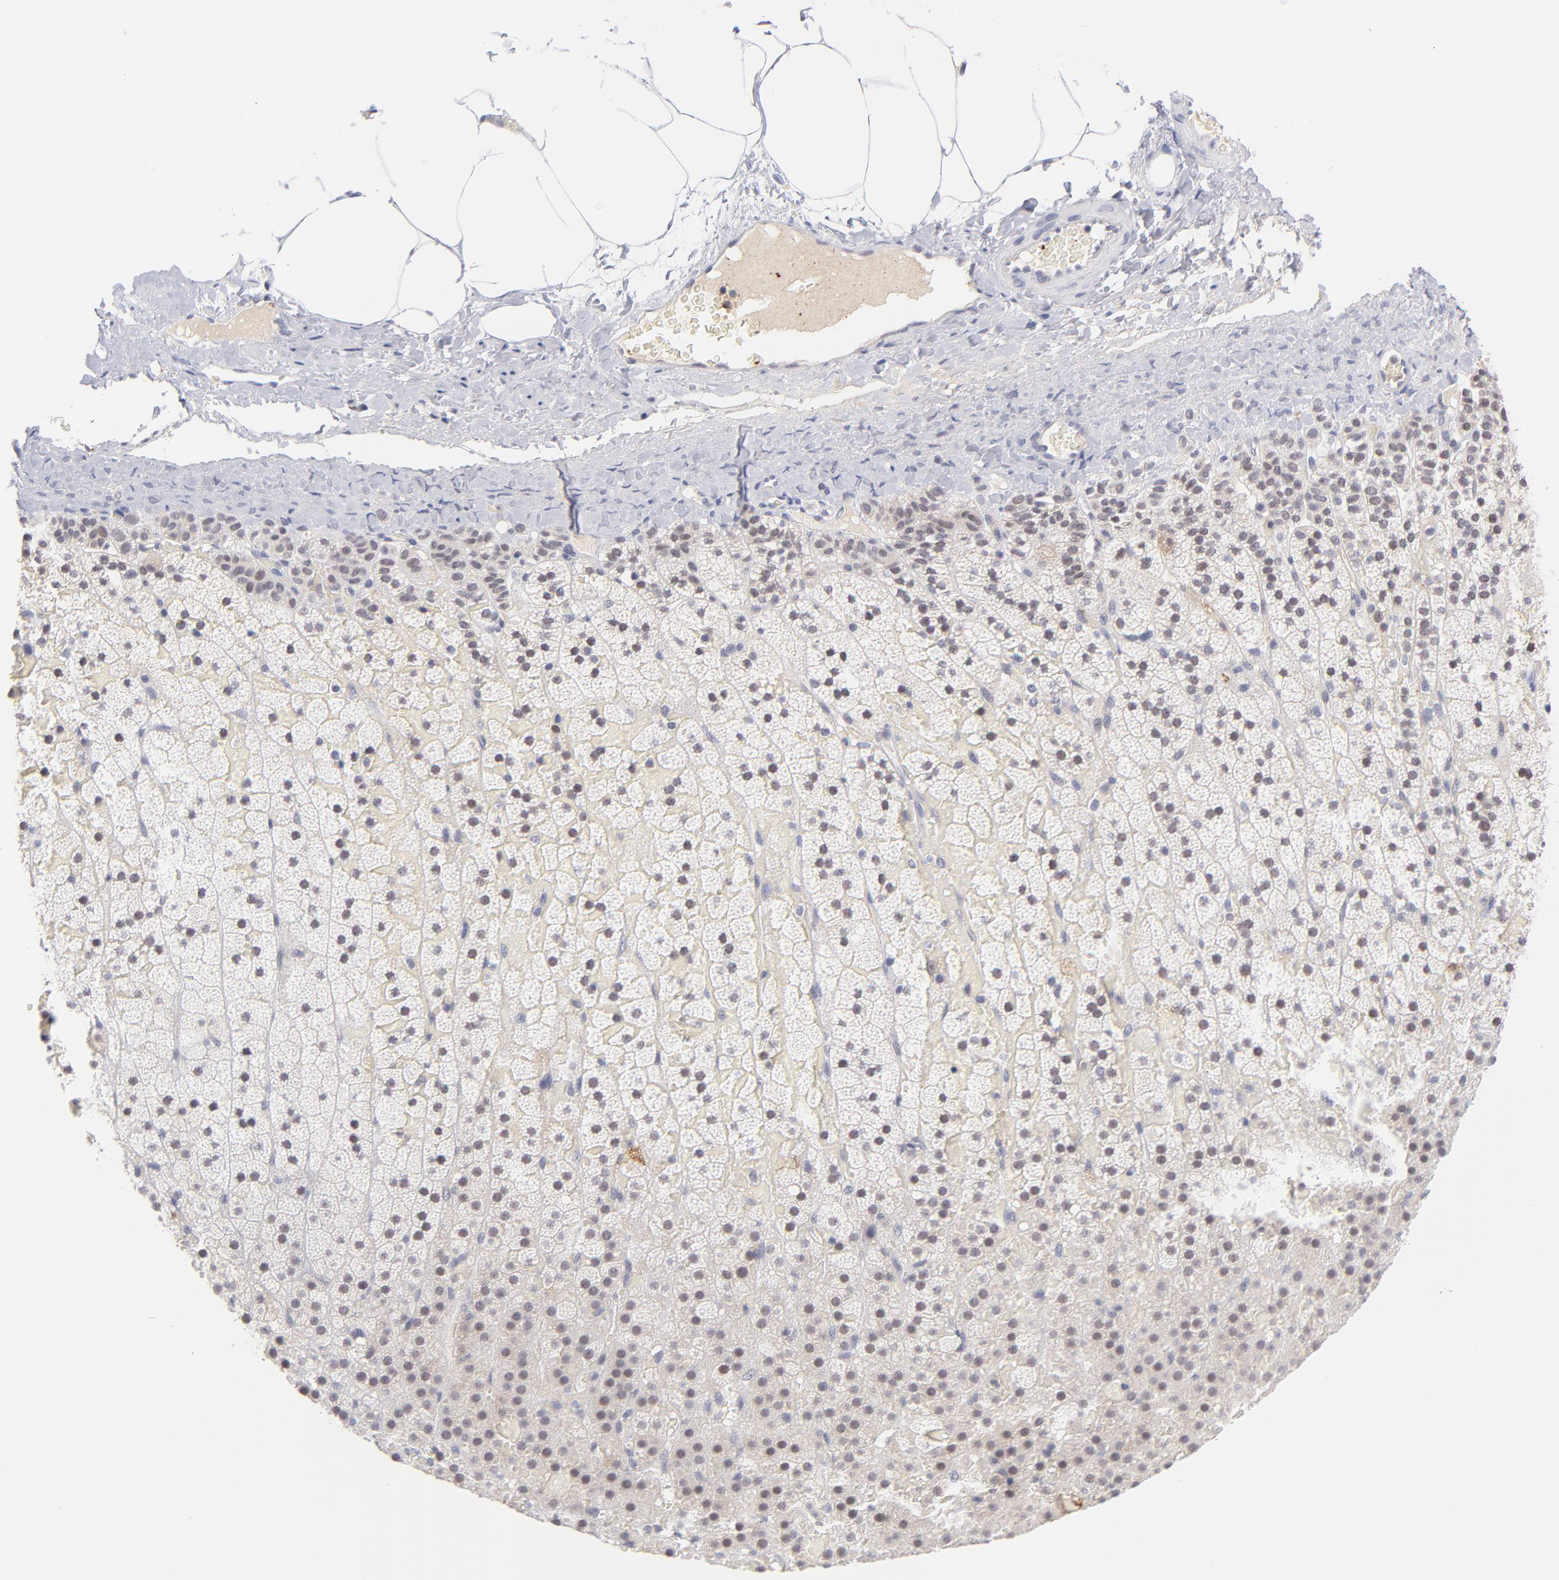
{"staining": {"intensity": "weak", "quantity": "25%-75%", "location": "nuclear"}, "tissue": "adrenal gland", "cell_type": "Glandular cells", "image_type": "normal", "snomed": [{"axis": "morphology", "description": "Normal tissue, NOS"}, {"axis": "topography", "description": "Adrenal gland"}], "caption": "IHC staining of benign adrenal gland, which shows low levels of weak nuclear staining in about 25%-75% of glandular cells indicating weak nuclear protein positivity. The staining was performed using DAB (3,3'-diaminobenzidine) (brown) for protein detection and nuclei were counterstained in hematoxylin (blue).", "gene": "WSB1", "patient": {"sex": "male", "age": 35}}